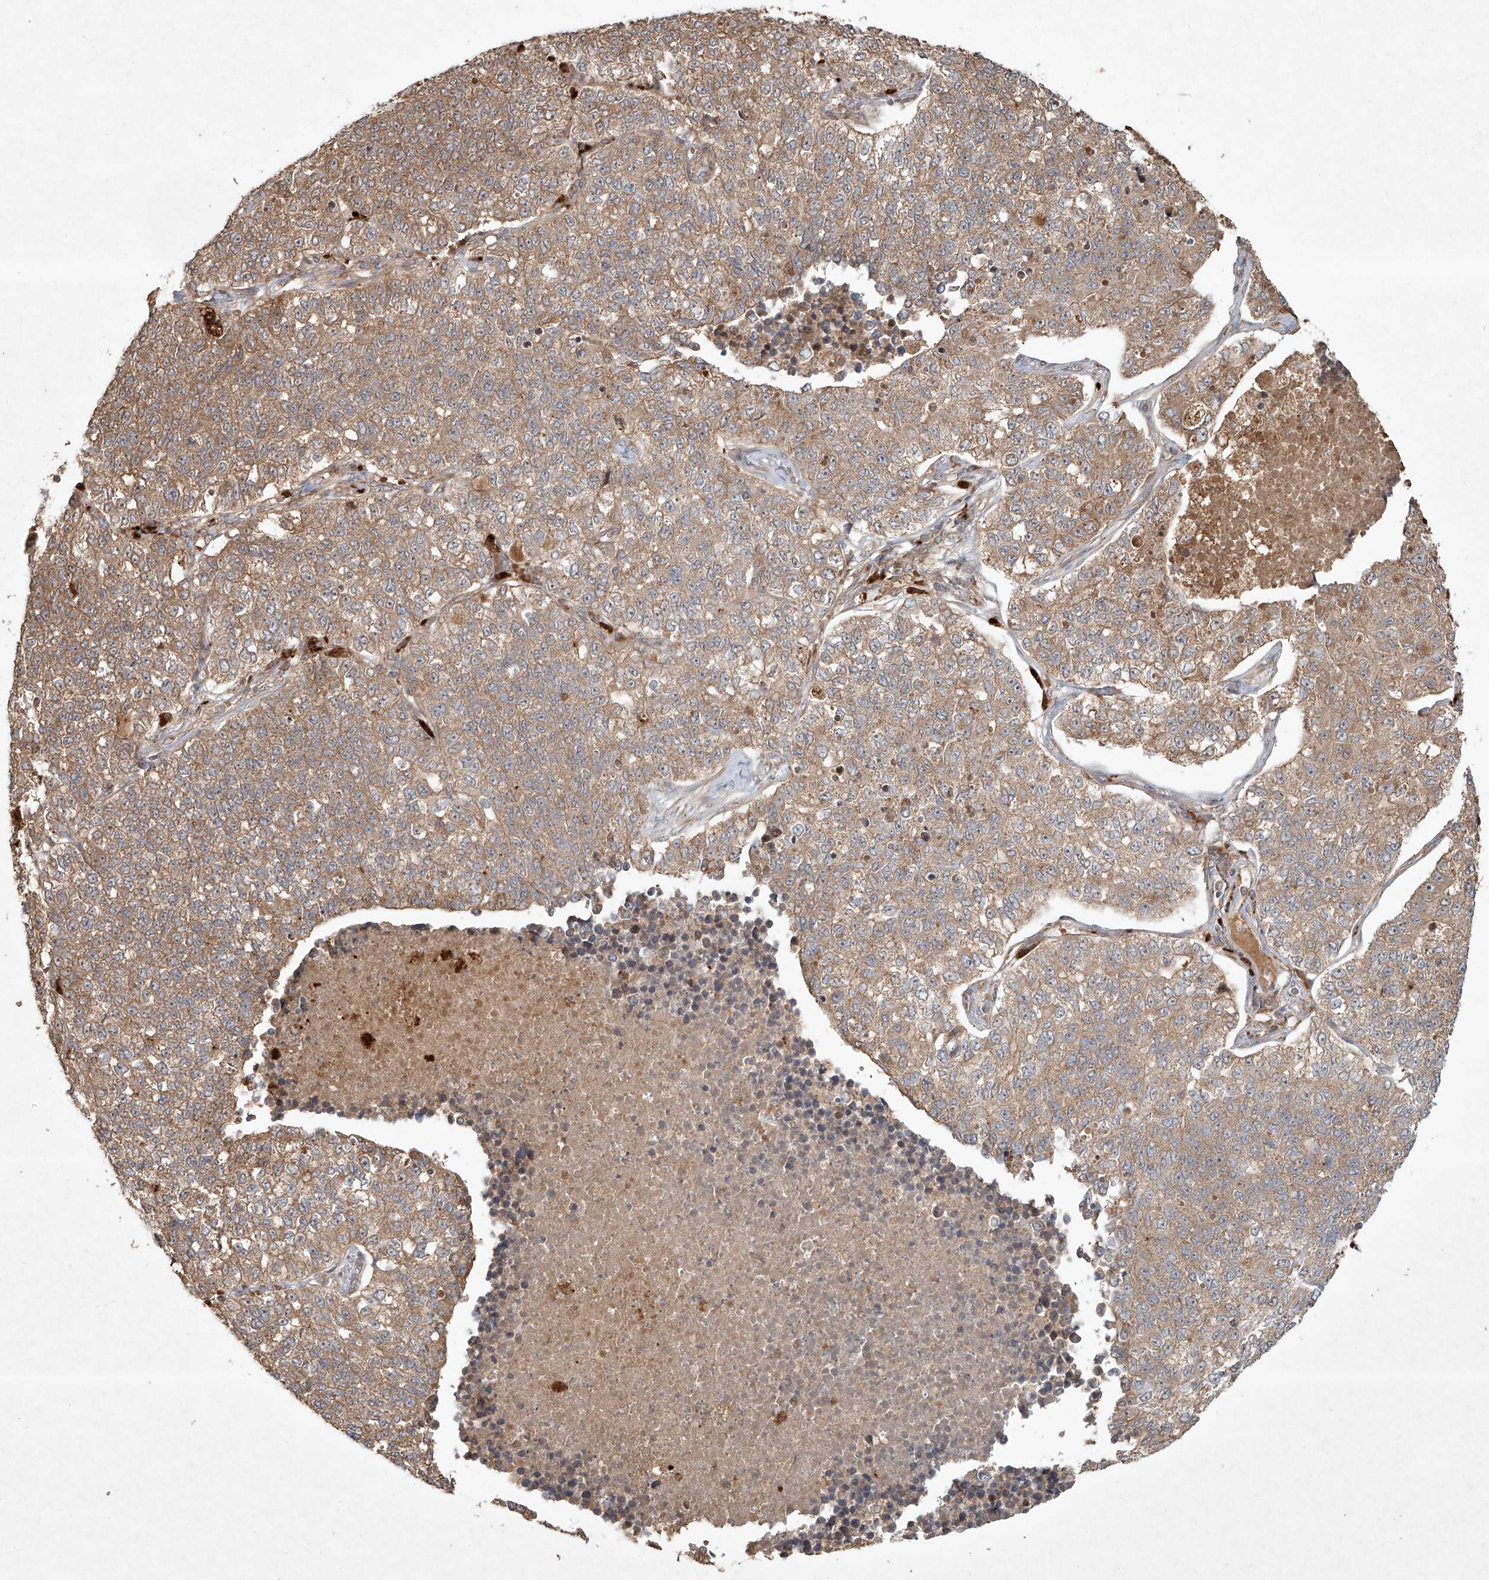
{"staining": {"intensity": "moderate", "quantity": ">75%", "location": "cytoplasmic/membranous"}, "tissue": "lung cancer", "cell_type": "Tumor cells", "image_type": "cancer", "snomed": [{"axis": "morphology", "description": "Adenocarcinoma, NOS"}, {"axis": "topography", "description": "Lung"}], "caption": "The image reveals a brown stain indicating the presence of a protein in the cytoplasmic/membranous of tumor cells in adenocarcinoma (lung). The staining was performed using DAB to visualize the protein expression in brown, while the nuclei were stained in blue with hematoxylin (Magnification: 20x).", "gene": "CYYR1", "patient": {"sex": "male", "age": 49}}